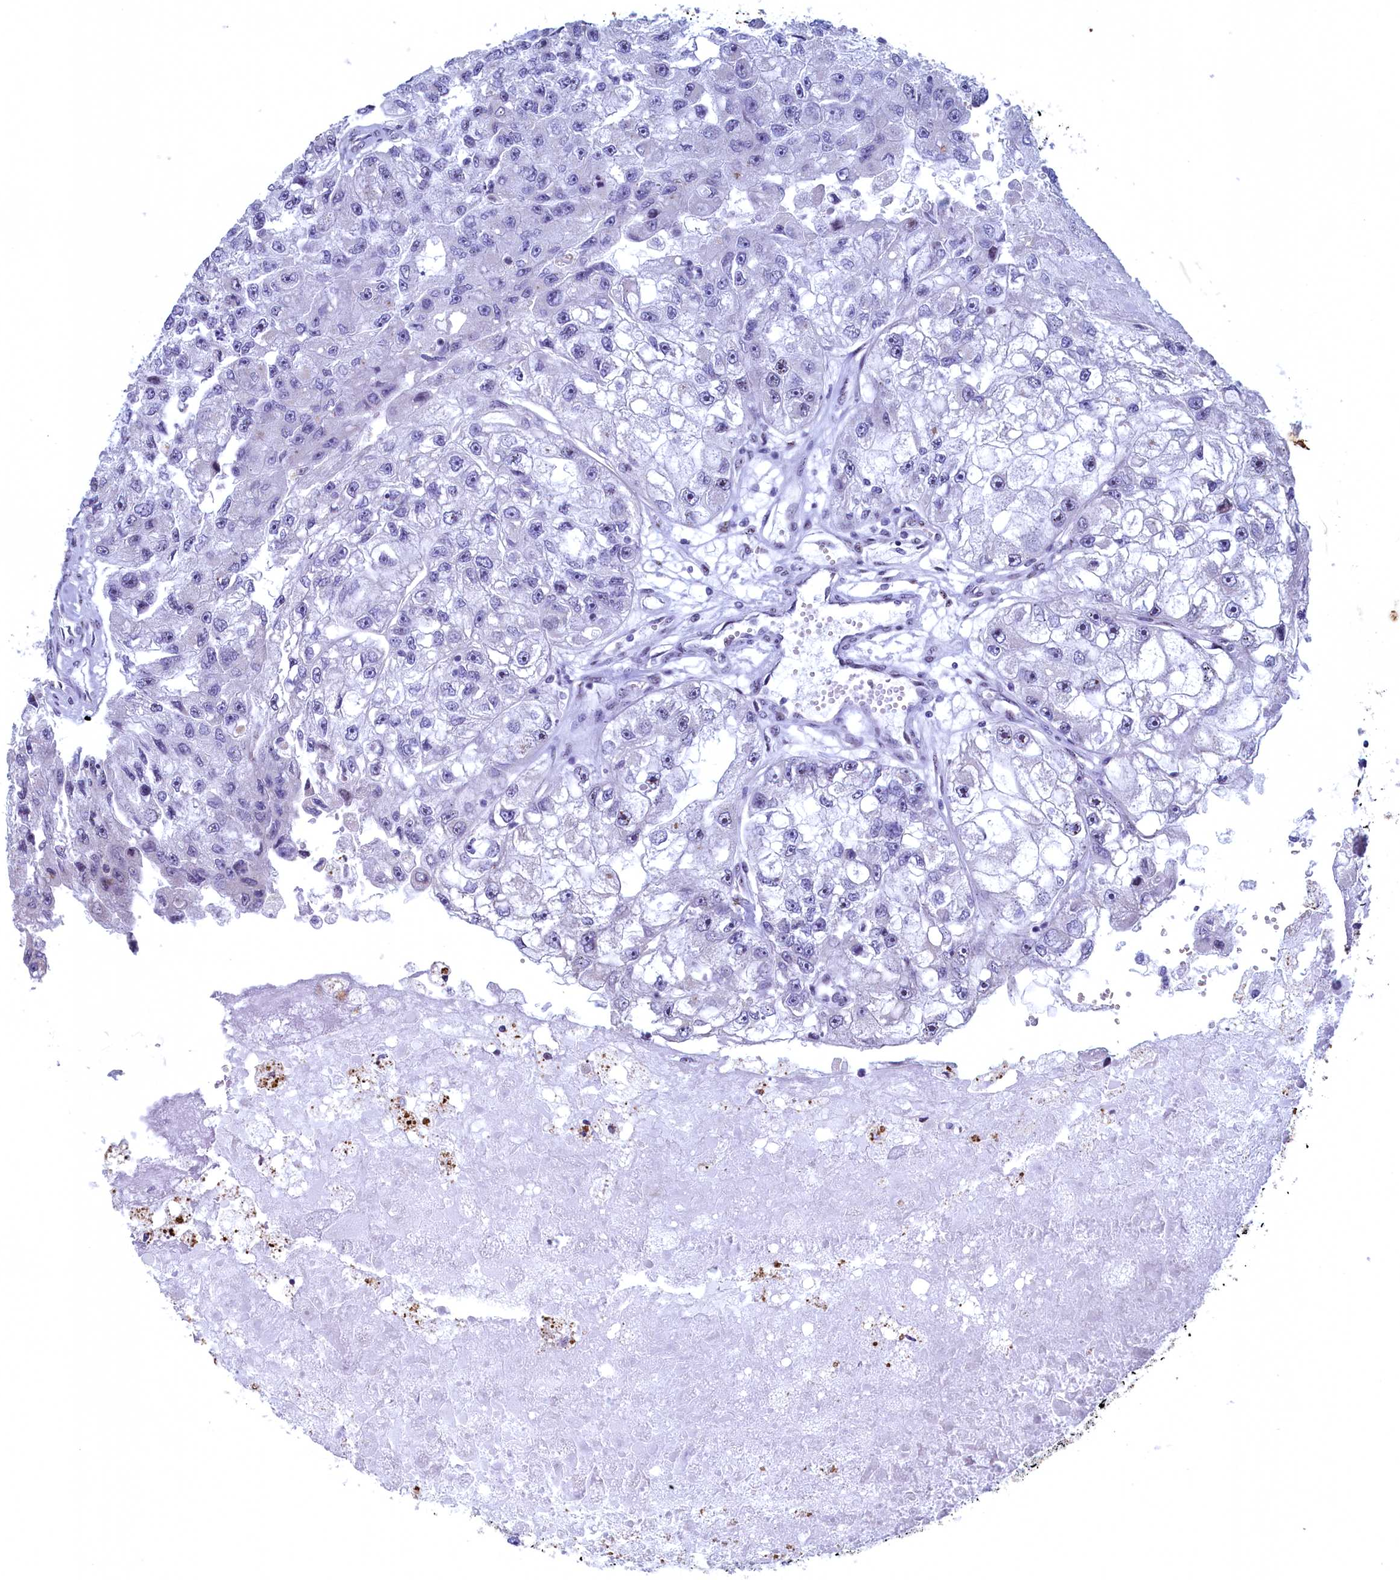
{"staining": {"intensity": "negative", "quantity": "none", "location": "none"}, "tissue": "renal cancer", "cell_type": "Tumor cells", "image_type": "cancer", "snomed": [{"axis": "morphology", "description": "Adenocarcinoma, NOS"}, {"axis": "topography", "description": "Kidney"}], "caption": "Immunohistochemistry micrograph of neoplastic tissue: renal cancer (adenocarcinoma) stained with DAB (3,3'-diaminobenzidine) exhibits no significant protein positivity in tumor cells. Brightfield microscopy of immunohistochemistry (IHC) stained with DAB (brown) and hematoxylin (blue), captured at high magnification.", "gene": "WDR76", "patient": {"sex": "male", "age": 63}}